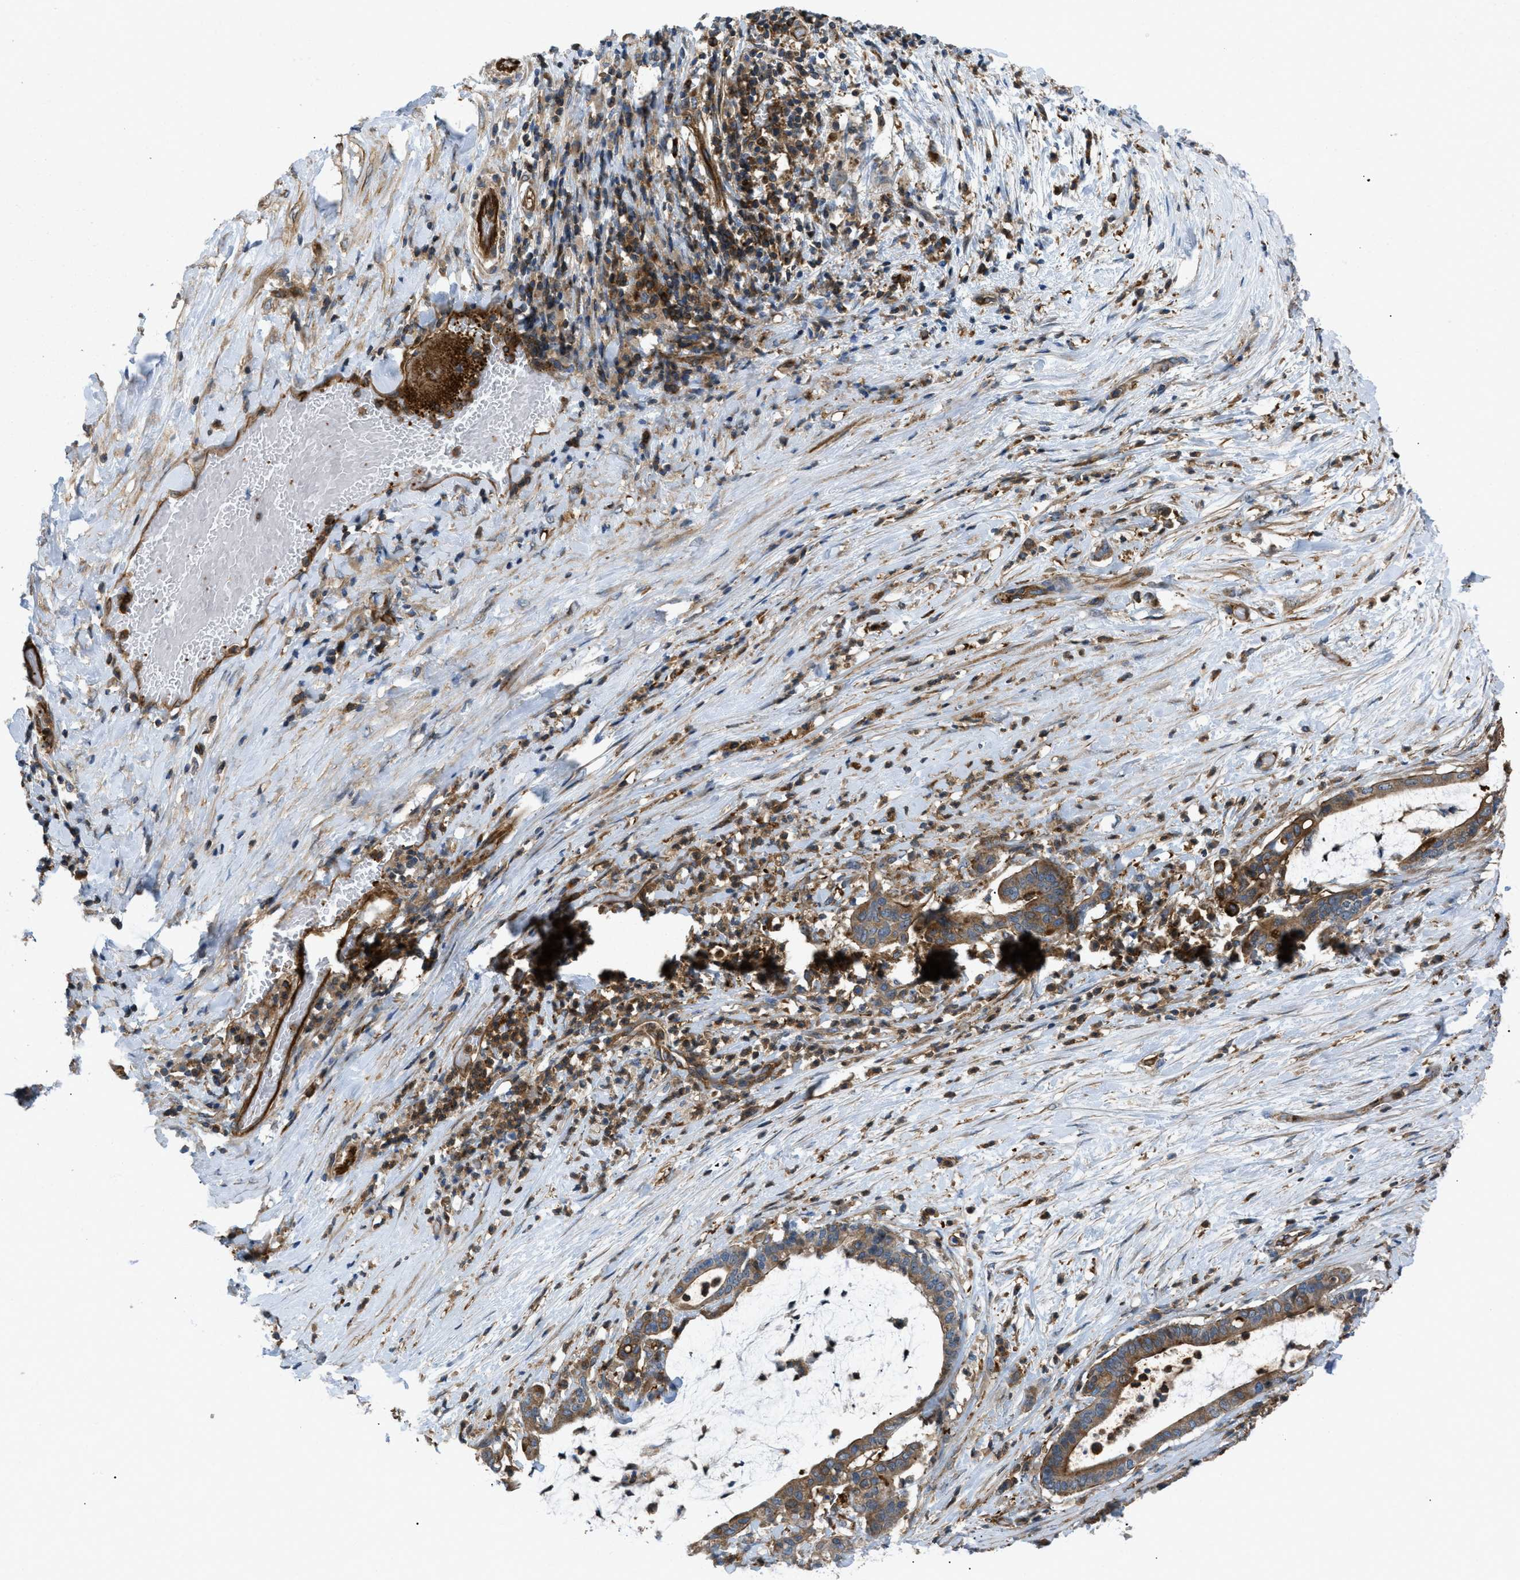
{"staining": {"intensity": "moderate", "quantity": ">75%", "location": "cytoplasmic/membranous"}, "tissue": "pancreatic cancer", "cell_type": "Tumor cells", "image_type": "cancer", "snomed": [{"axis": "morphology", "description": "Adenocarcinoma, NOS"}, {"axis": "topography", "description": "Pancreas"}], "caption": "Immunohistochemical staining of human adenocarcinoma (pancreatic) shows medium levels of moderate cytoplasmic/membranous staining in about >75% of tumor cells.", "gene": "ATP2A3", "patient": {"sex": "male", "age": 41}}